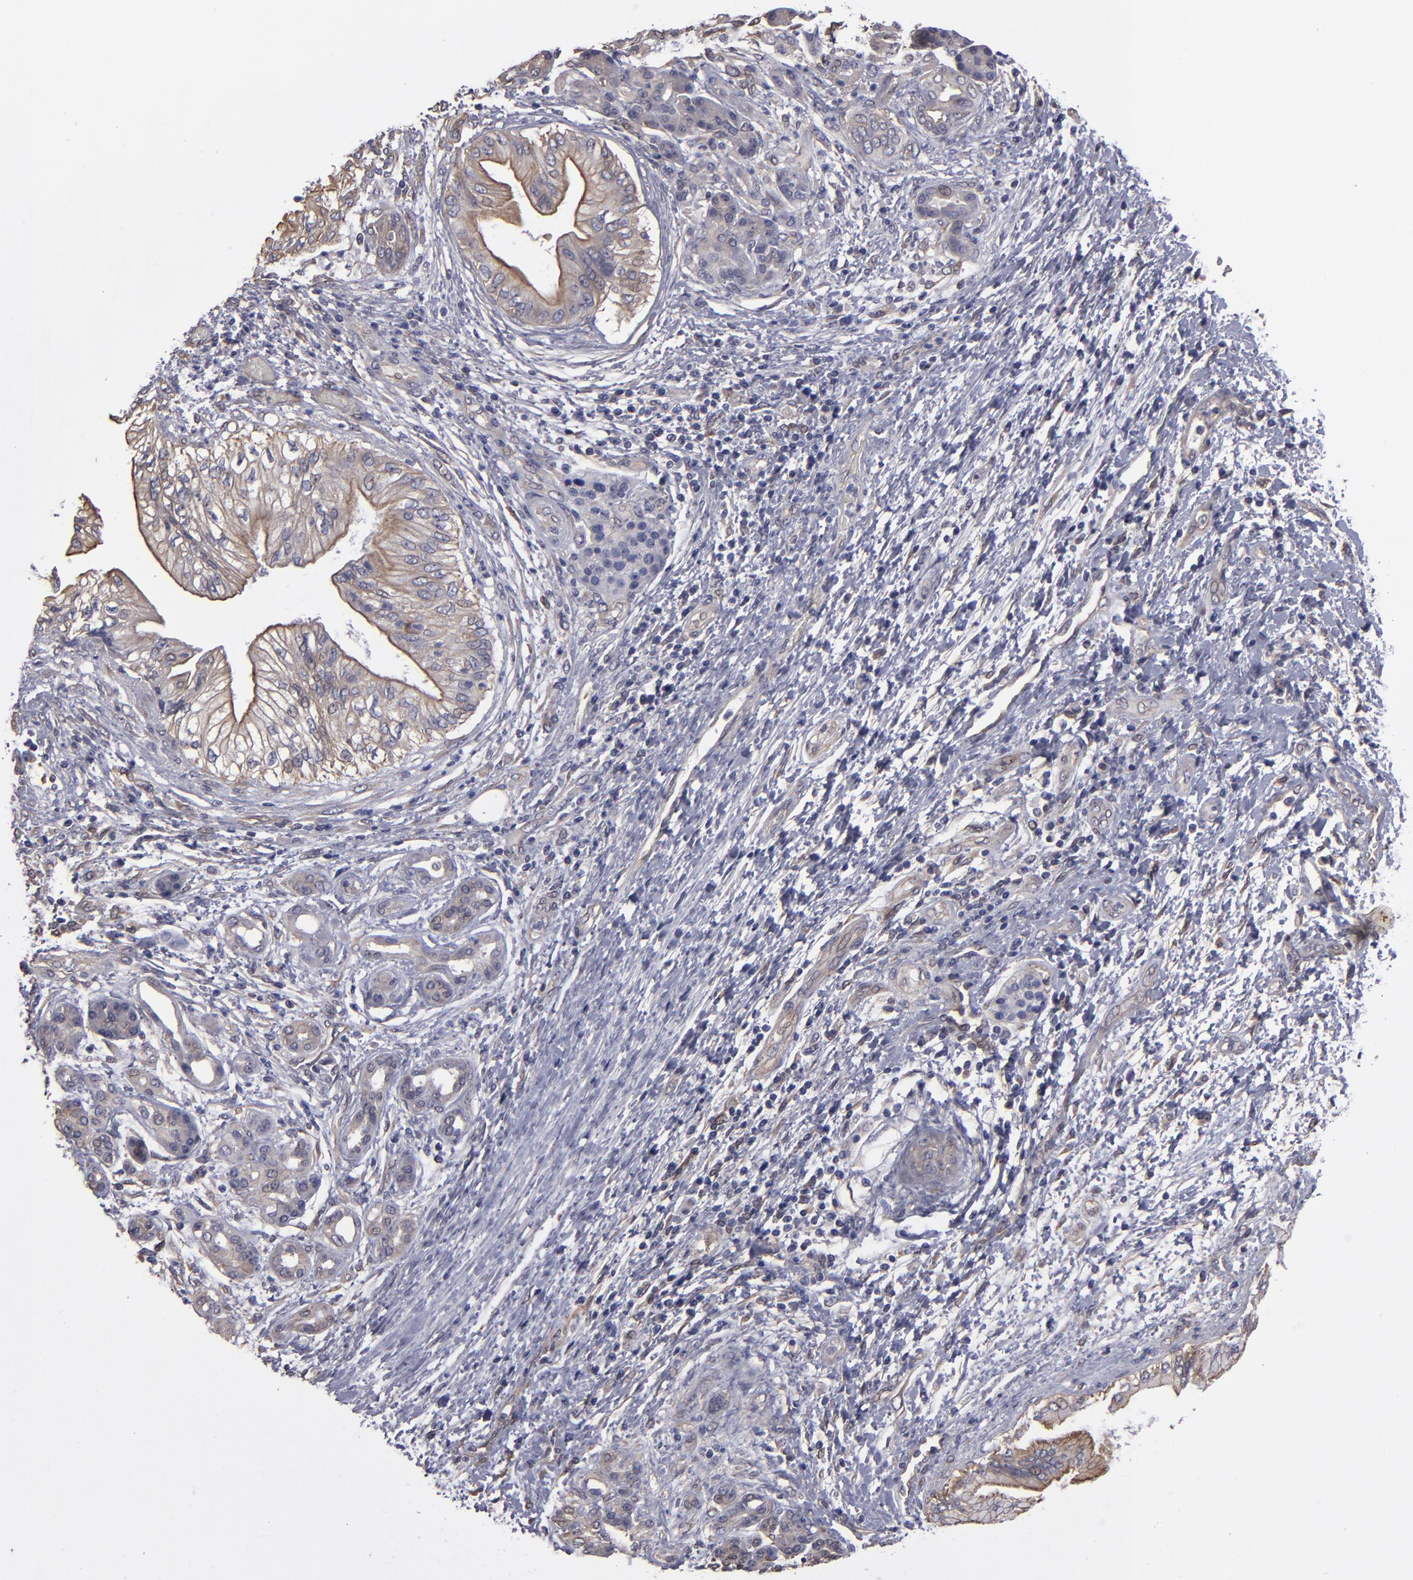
{"staining": {"intensity": "weak", "quantity": ">75%", "location": "cytoplasmic/membranous"}, "tissue": "pancreatic cancer", "cell_type": "Tumor cells", "image_type": "cancer", "snomed": [{"axis": "morphology", "description": "Adenocarcinoma, NOS"}, {"axis": "topography", "description": "Pancreas"}], "caption": "Approximately >75% of tumor cells in human adenocarcinoma (pancreatic) exhibit weak cytoplasmic/membranous protein positivity as visualized by brown immunohistochemical staining.", "gene": "NDRG2", "patient": {"sex": "female", "age": 70}}